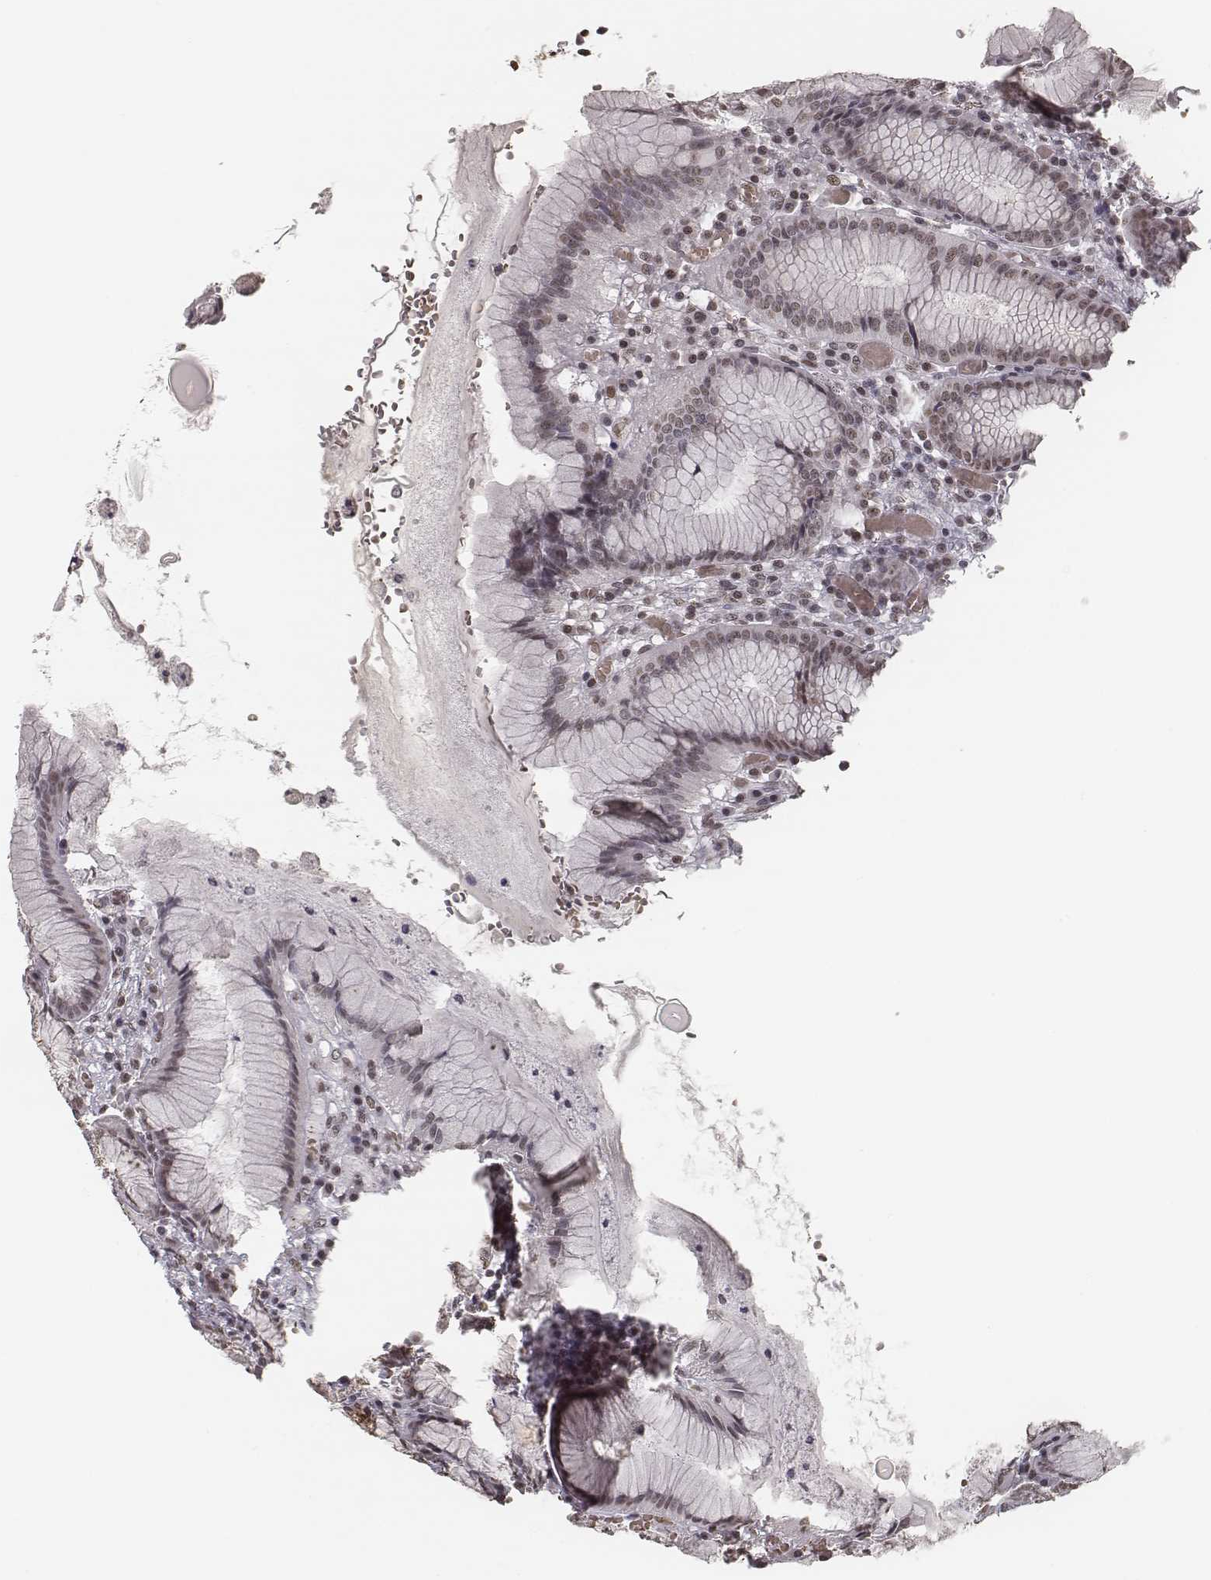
{"staining": {"intensity": "moderate", "quantity": ">75%", "location": "cytoplasmic/membranous,nuclear"}, "tissue": "stomach", "cell_type": "Glandular cells", "image_type": "normal", "snomed": [{"axis": "morphology", "description": "Normal tissue, NOS"}, {"axis": "topography", "description": "Stomach"}], "caption": "Immunohistochemistry micrograph of normal stomach: human stomach stained using IHC reveals medium levels of moderate protein expression localized specifically in the cytoplasmic/membranous,nuclear of glandular cells, appearing as a cytoplasmic/membranous,nuclear brown color.", "gene": "HMGA2", "patient": {"sex": "male", "age": 55}}